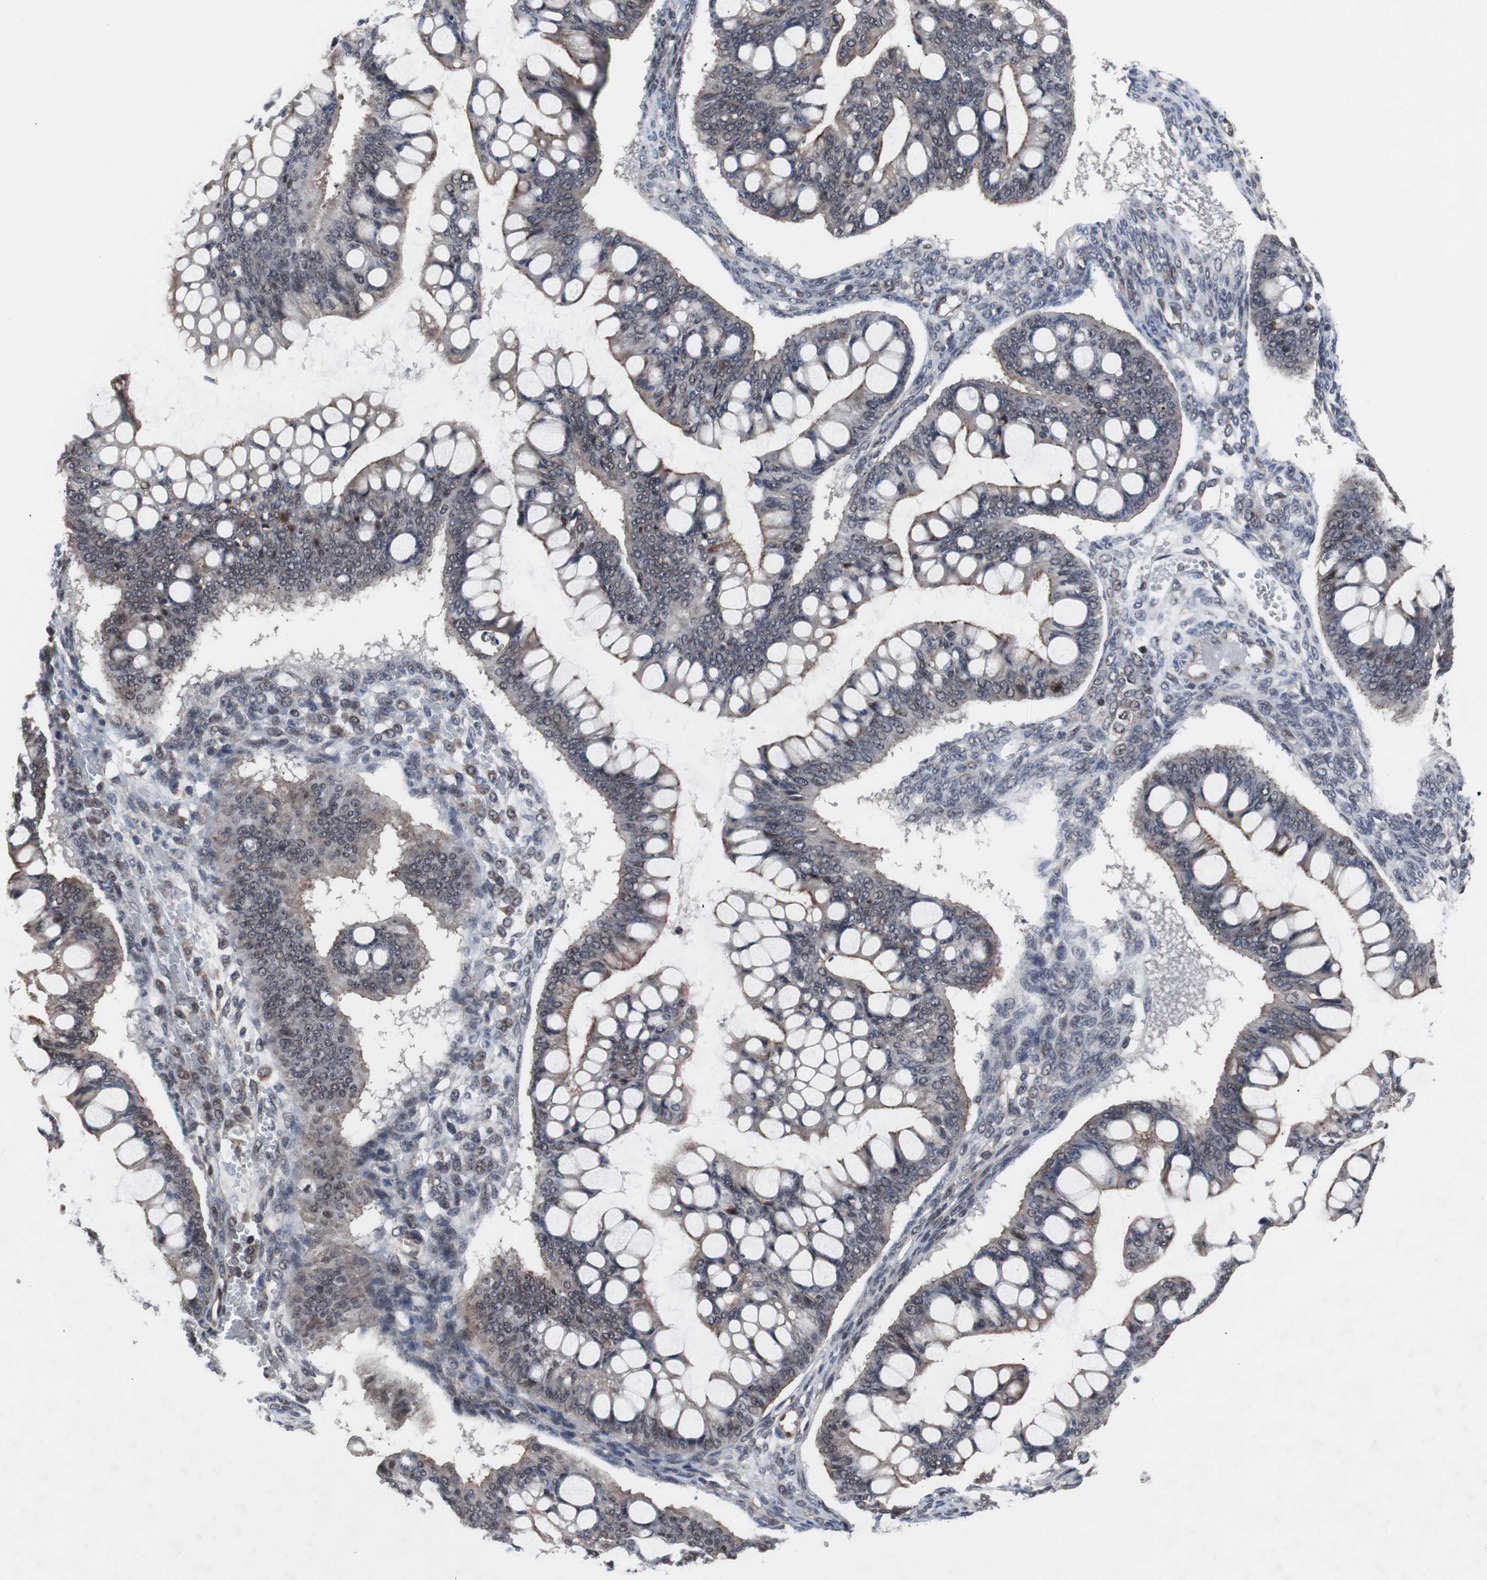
{"staining": {"intensity": "weak", "quantity": "25%-75%", "location": "cytoplasmic/membranous,nuclear"}, "tissue": "ovarian cancer", "cell_type": "Tumor cells", "image_type": "cancer", "snomed": [{"axis": "morphology", "description": "Cystadenocarcinoma, mucinous, NOS"}, {"axis": "topography", "description": "Ovary"}], "caption": "Immunohistochemical staining of ovarian cancer (mucinous cystadenocarcinoma) reveals low levels of weak cytoplasmic/membranous and nuclear staining in approximately 25%-75% of tumor cells.", "gene": "GTF2F2", "patient": {"sex": "female", "age": 73}}